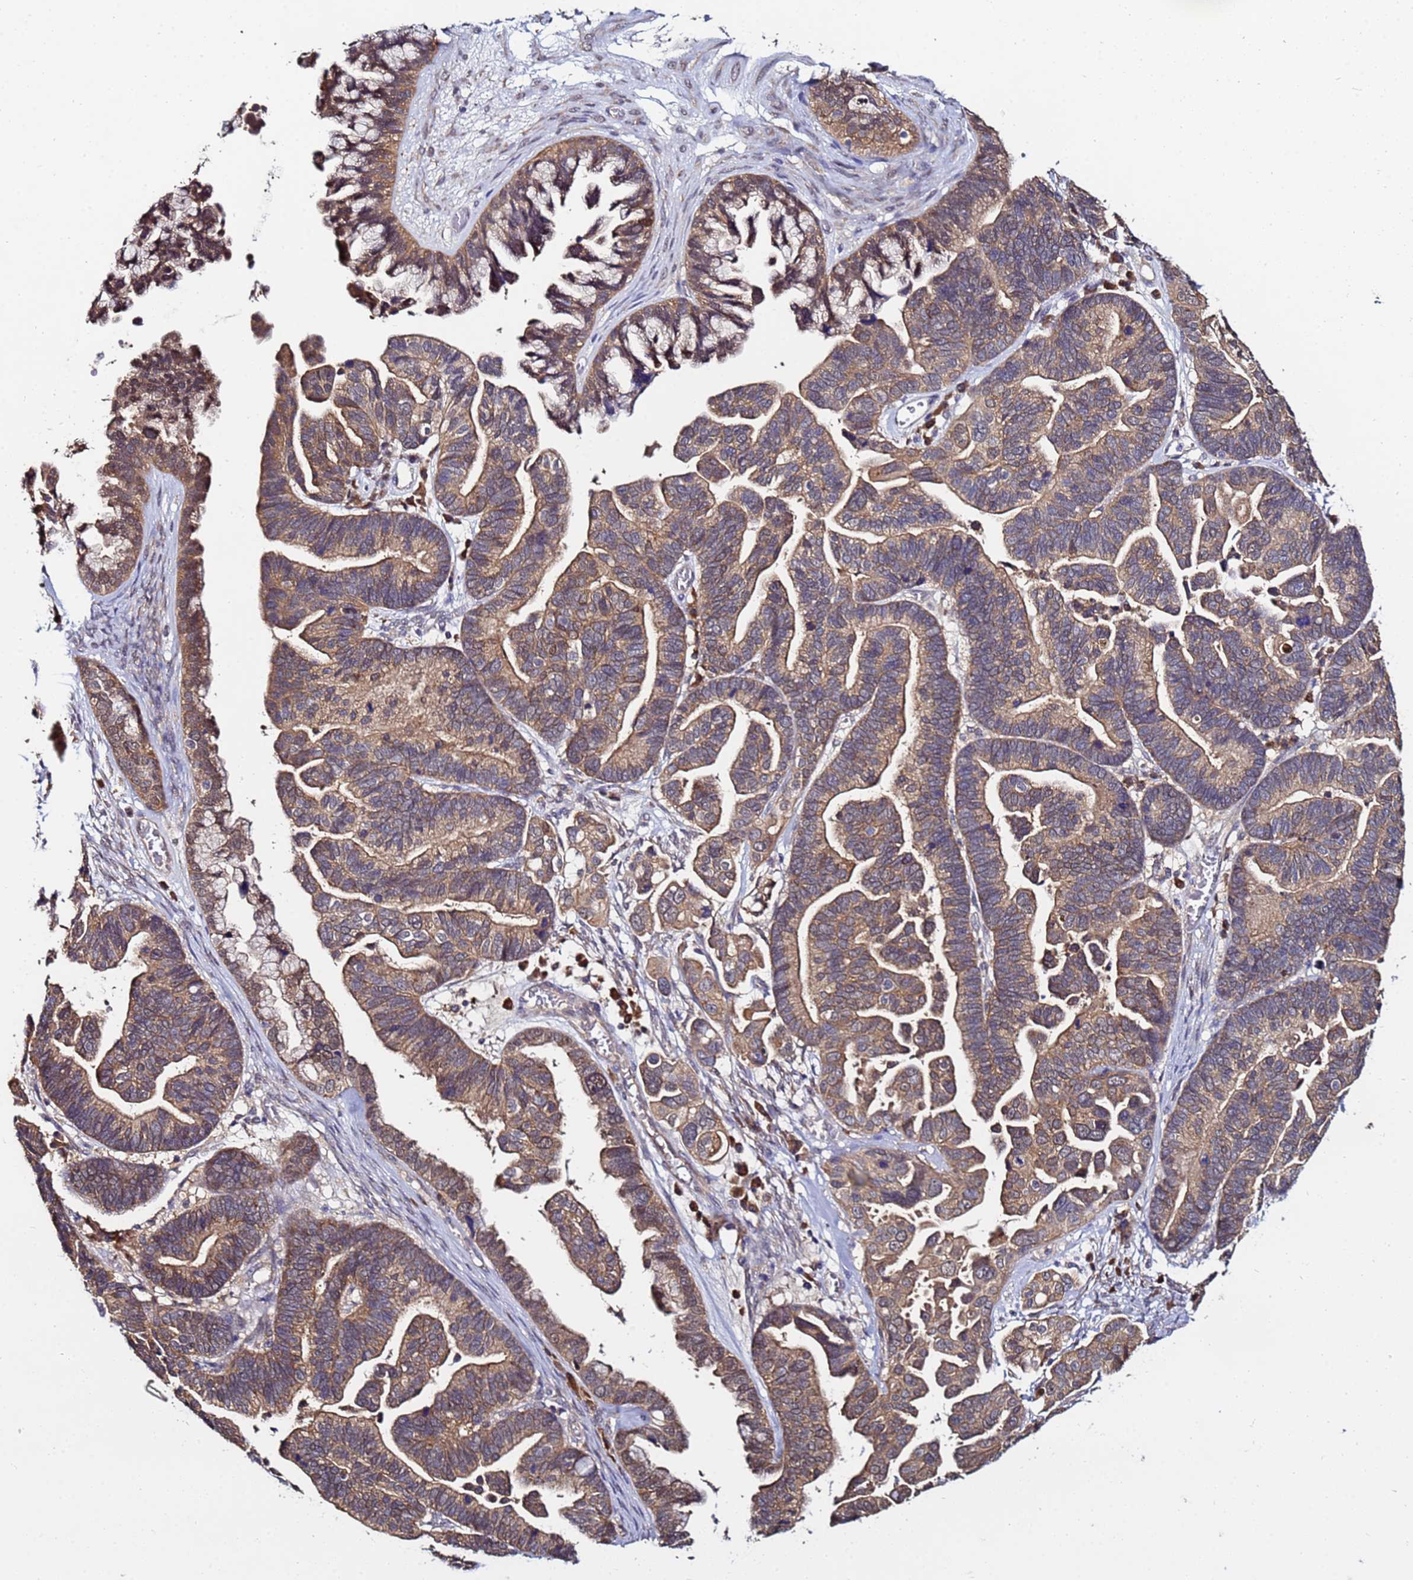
{"staining": {"intensity": "moderate", "quantity": ">75%", "location": "cytoplasmic/membranous"}, "tissue": "ovarian cancer", "cell_type": "Tumor cells", "image_type": "cancer", "snomed": [{"axis": "morphology", "description": "Cystadenocarcinoma, serous, NOS"}, {"axis": "topography", "description": "Ovary"}], "caption": "This image demonstrates immunohistochemistry staining of ovarian cancer, with medium moderate cytoplasmic/membranous positivity in approximately >75% of tumor cells.", "gene": "NAXE", "patient": {"sex": "female", "age": 56}}